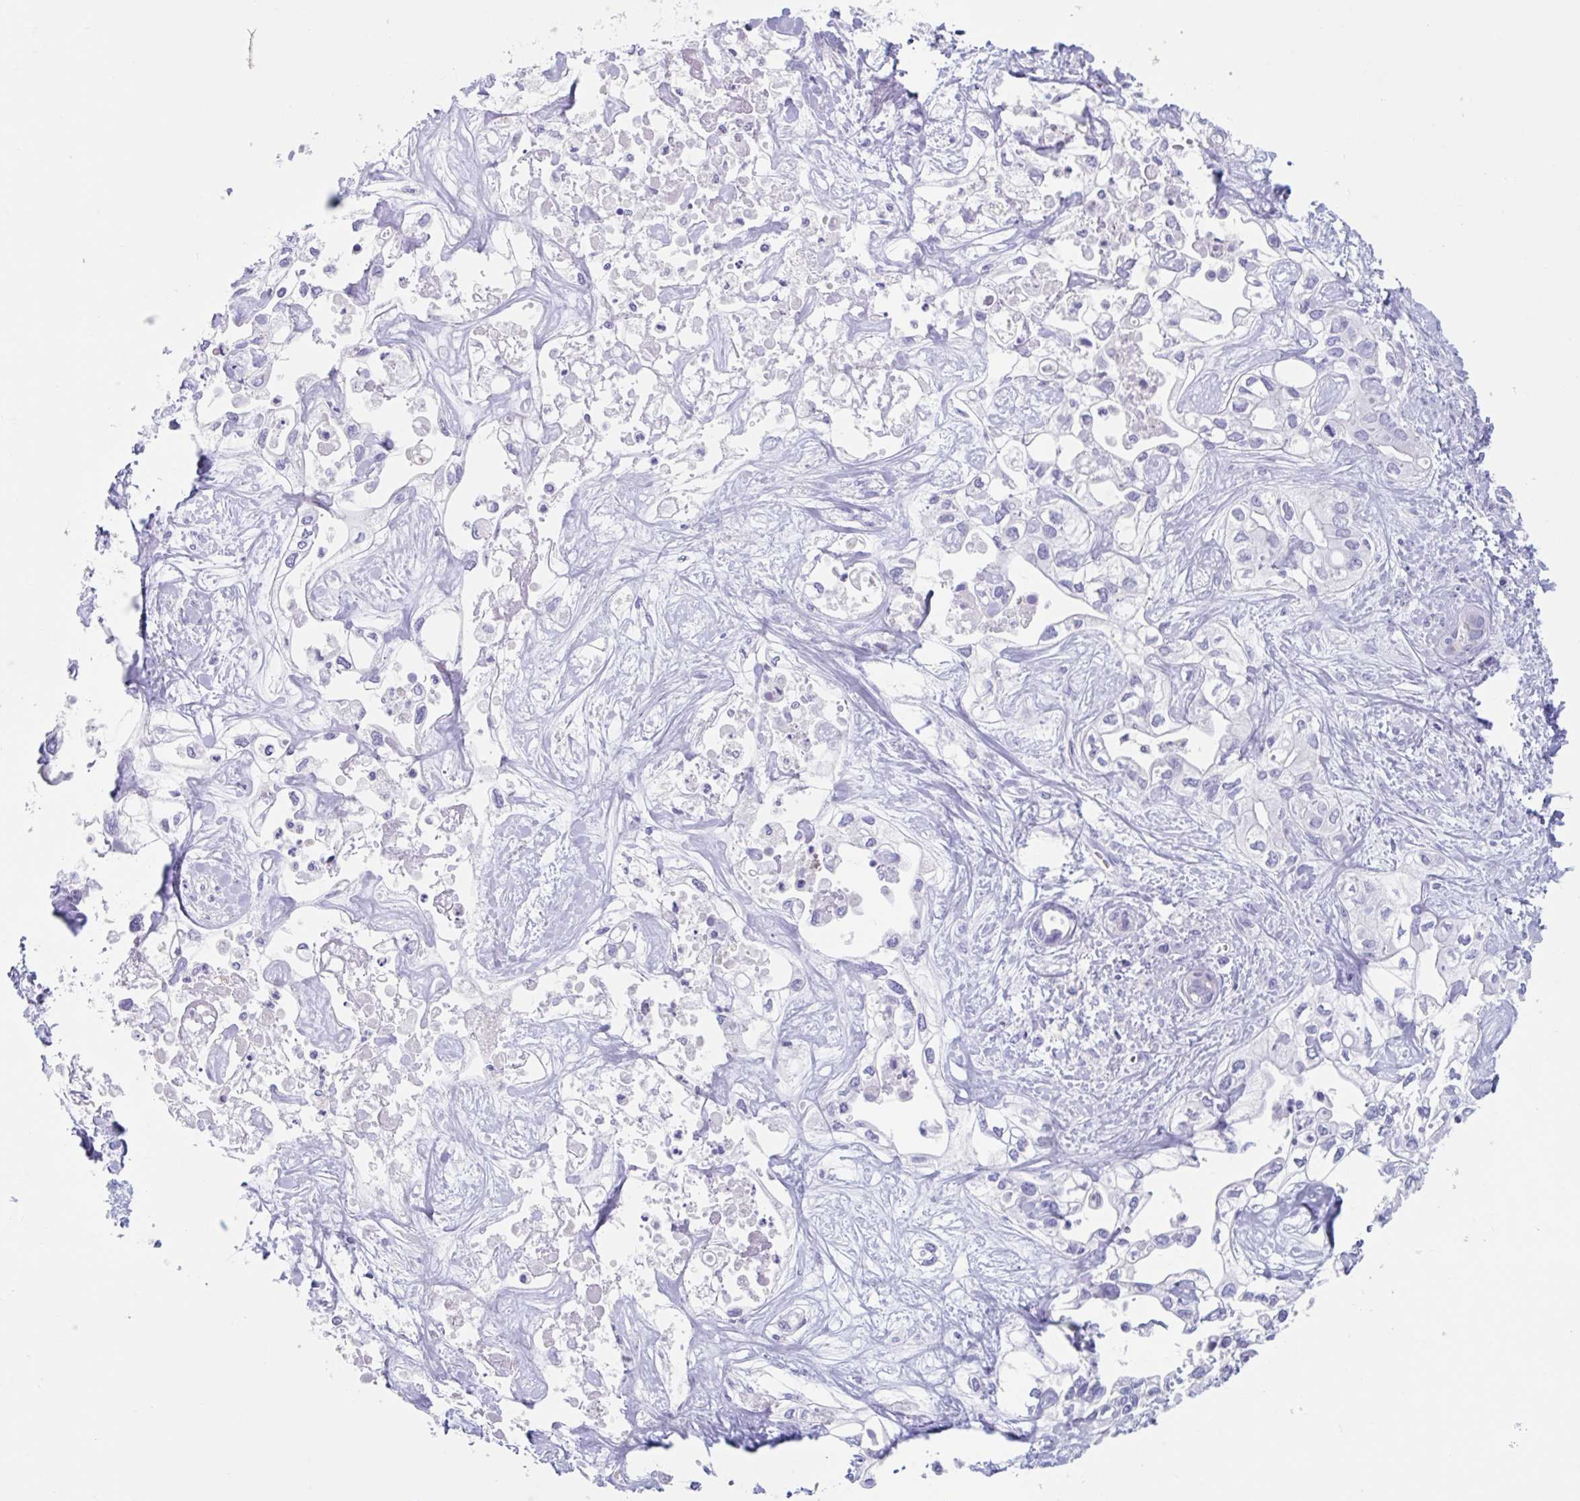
{"staining": {"intensity": "negative", "quantity": "none", "location": "none"}, "tissue": "liver cancer", "cell_type": "Tumor cells", "image_type": "cancer", "snomed": [{"axis": "morphology", "description": "Cholangiocarcinoma"}, {"axis": "topography", "description": "Liver"}], "caption": "An image of human cholangiocarcinoma (liver) is negative for staining in tumor cells.", "gene": "CPTP", "patient": {"sex": "female", "age": 64}}